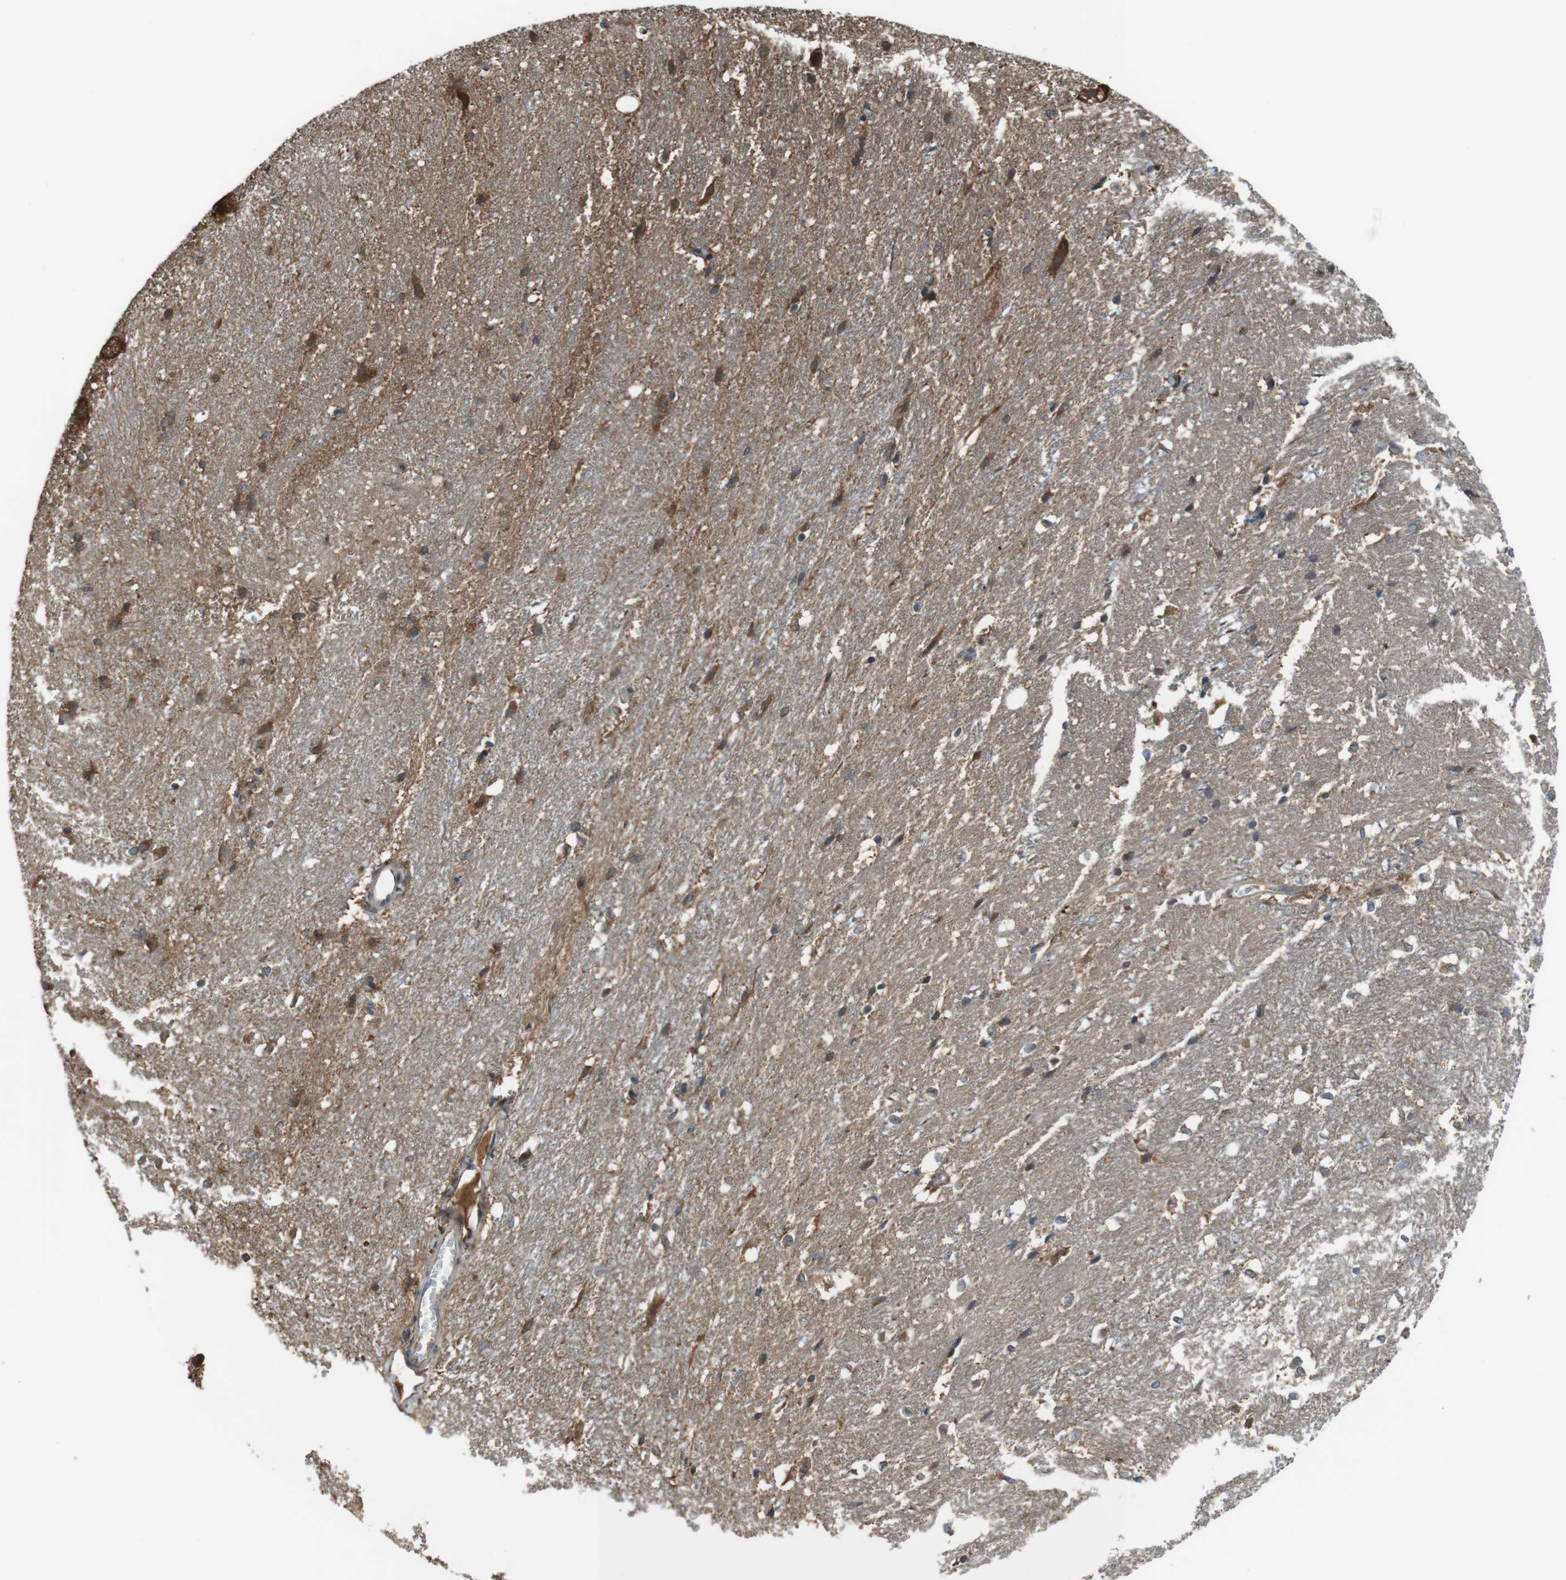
{"staining": {"intensity": "moderate", "quantity": "25%-75%", "location": "cytoplasmic/membranous"}, "tissue": "hippocampus", "cell_type": "Glial cells", "image_type": "normal", "snomed": [{"axis": "morphology", "description": "Normal tissue, NOS"}, {"axis": "topography", "description": "Hippocampus"}], "caption": "A histopathology image showing moderate cytoplasmic/membranous positivity in about 25%-75% of glial cells in normal hippocampus, as visualized by brown immunohistochemical staining.", "gene": "SSR3", "patient": {"sex": "female", "age": 19}}